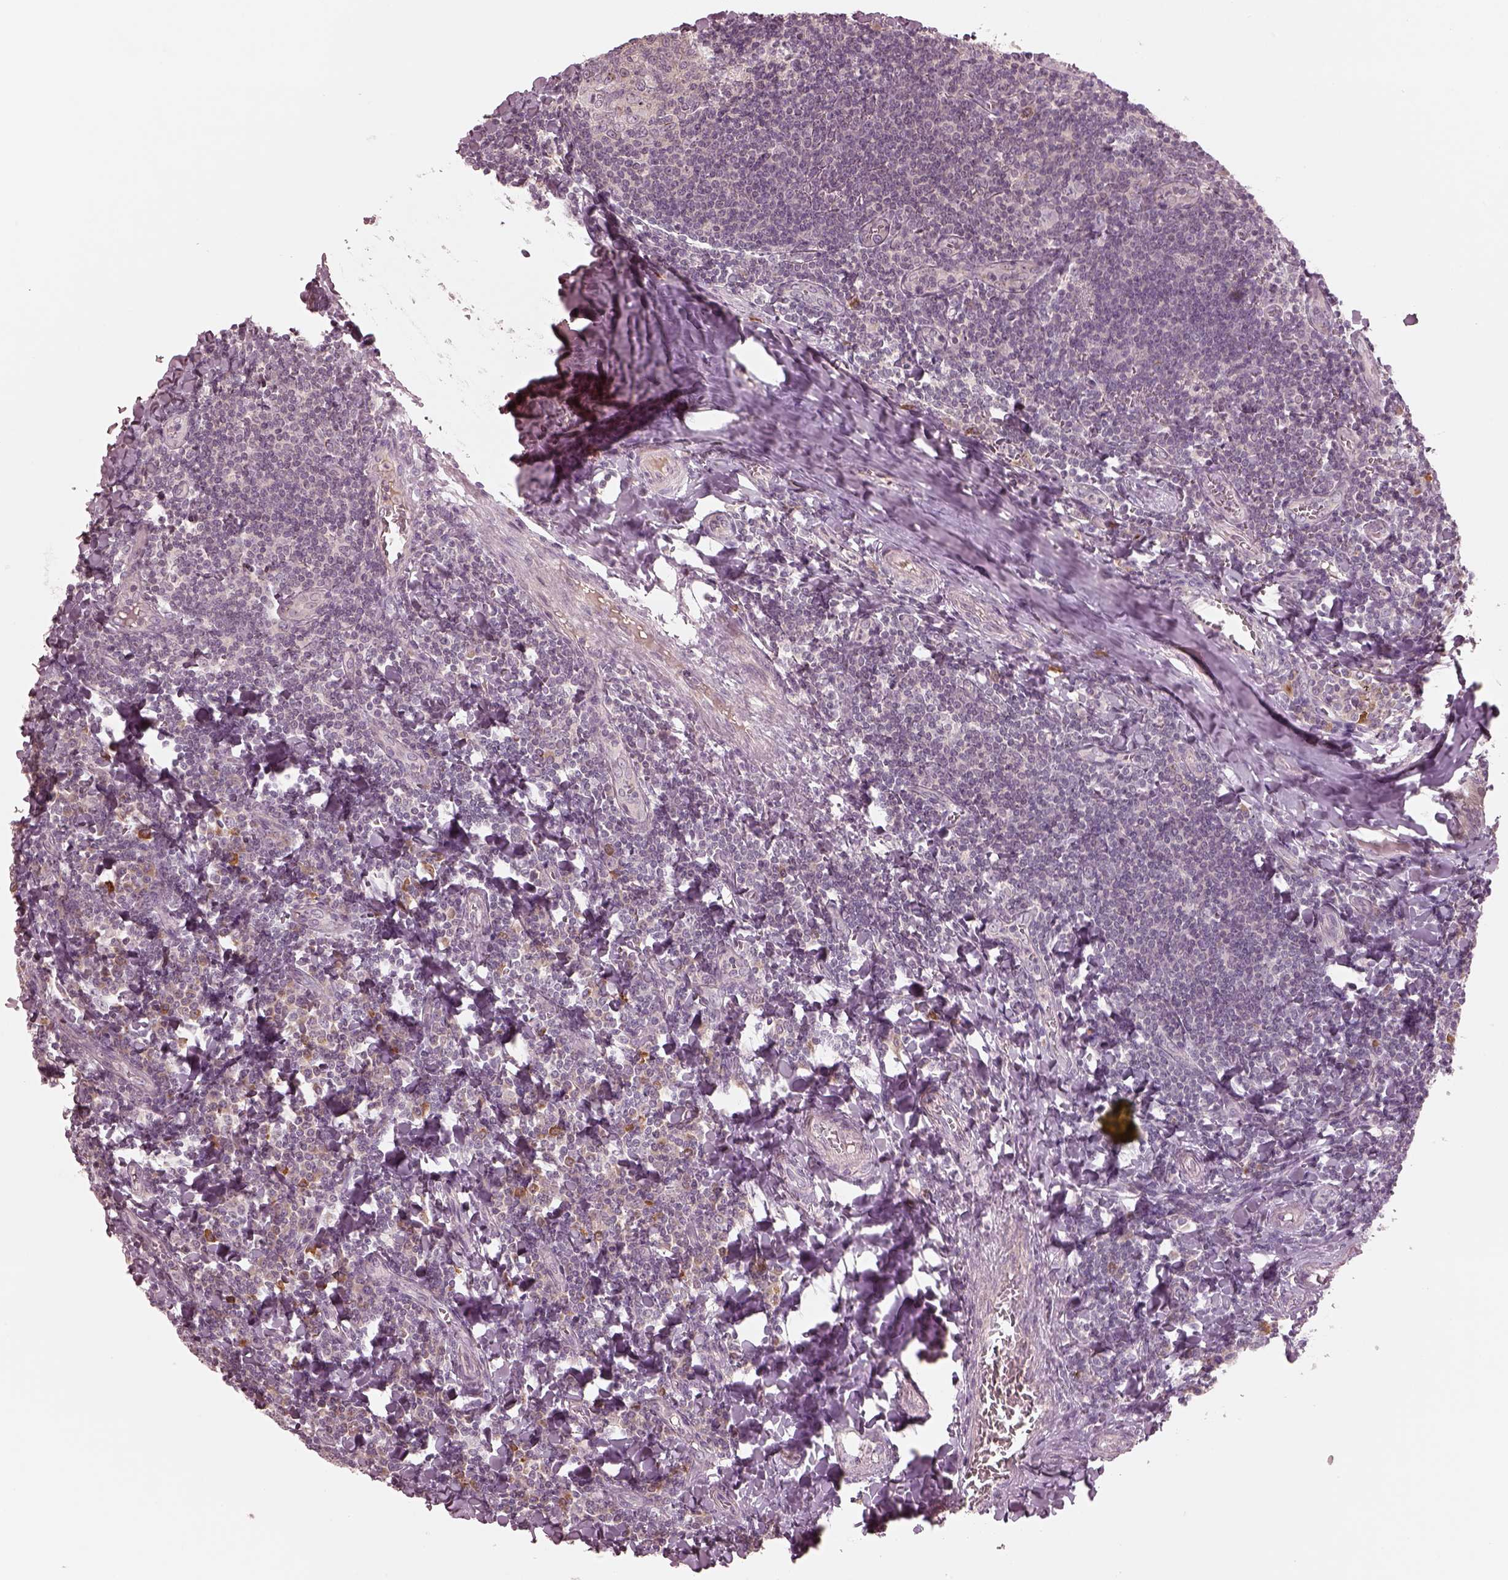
{"staining": {"intensity": "strong", "quantity": "<25%", "location": "cytoplasmic/membranous"}, "tissue": "tonsil", "cell_type": "Germinal center cells", "image_type": "normal", "snomed": [{"axis": "morphology", "description": "Normal tissue, NOS"}, {"axis": "morphology", "description": "Inflammation, NOS"}, {"axis": "topography", "description": "Tonsil"}], "caption": "This histopathology image displays immunohistochemistry staining of normal tonsil, with medium strong cytoplasmic/membranous staining in about <25% of germinal center cells.", "gene": "SDCBP2", "patient": {"sex": "female", "age": 31}}